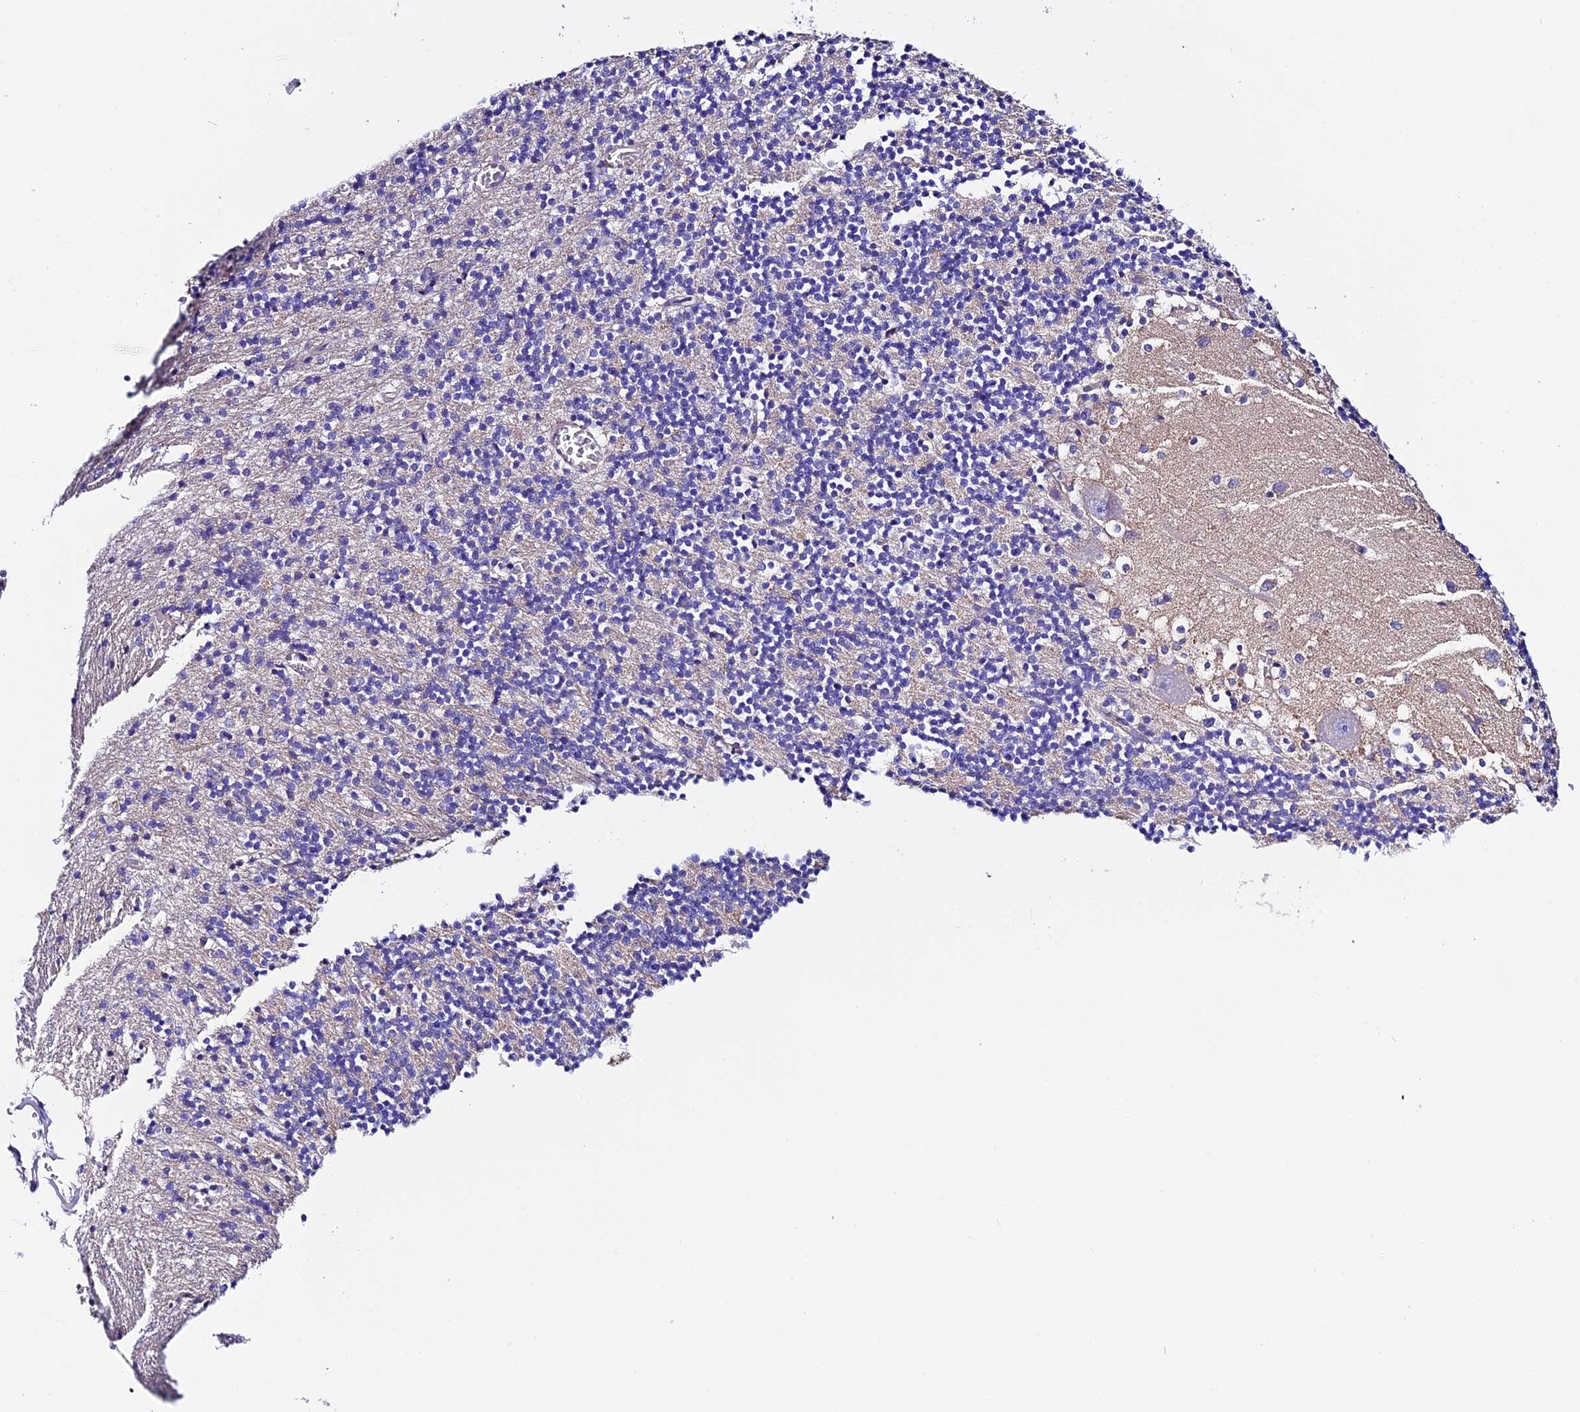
{"staining": {"intensity": "negative", "quantity": "none", "location": "none"}, "tissue": "cerebellum", "cell_type": "Cells in granular layer", "image_type": "normal", "snomed": [{"axis": "morphology", "description": "Normal tissue, NOS"}, {"axis": "topography", "description": "Cerebellum"}], "caption": "Histopathology image shows no protein expression in cells in granular layer of unremarkable cerebellum. (DAB IHC with hematoxylin counter stain).", "gene": "COMTD1", "patient": {"sex": "male", "age": 54}}